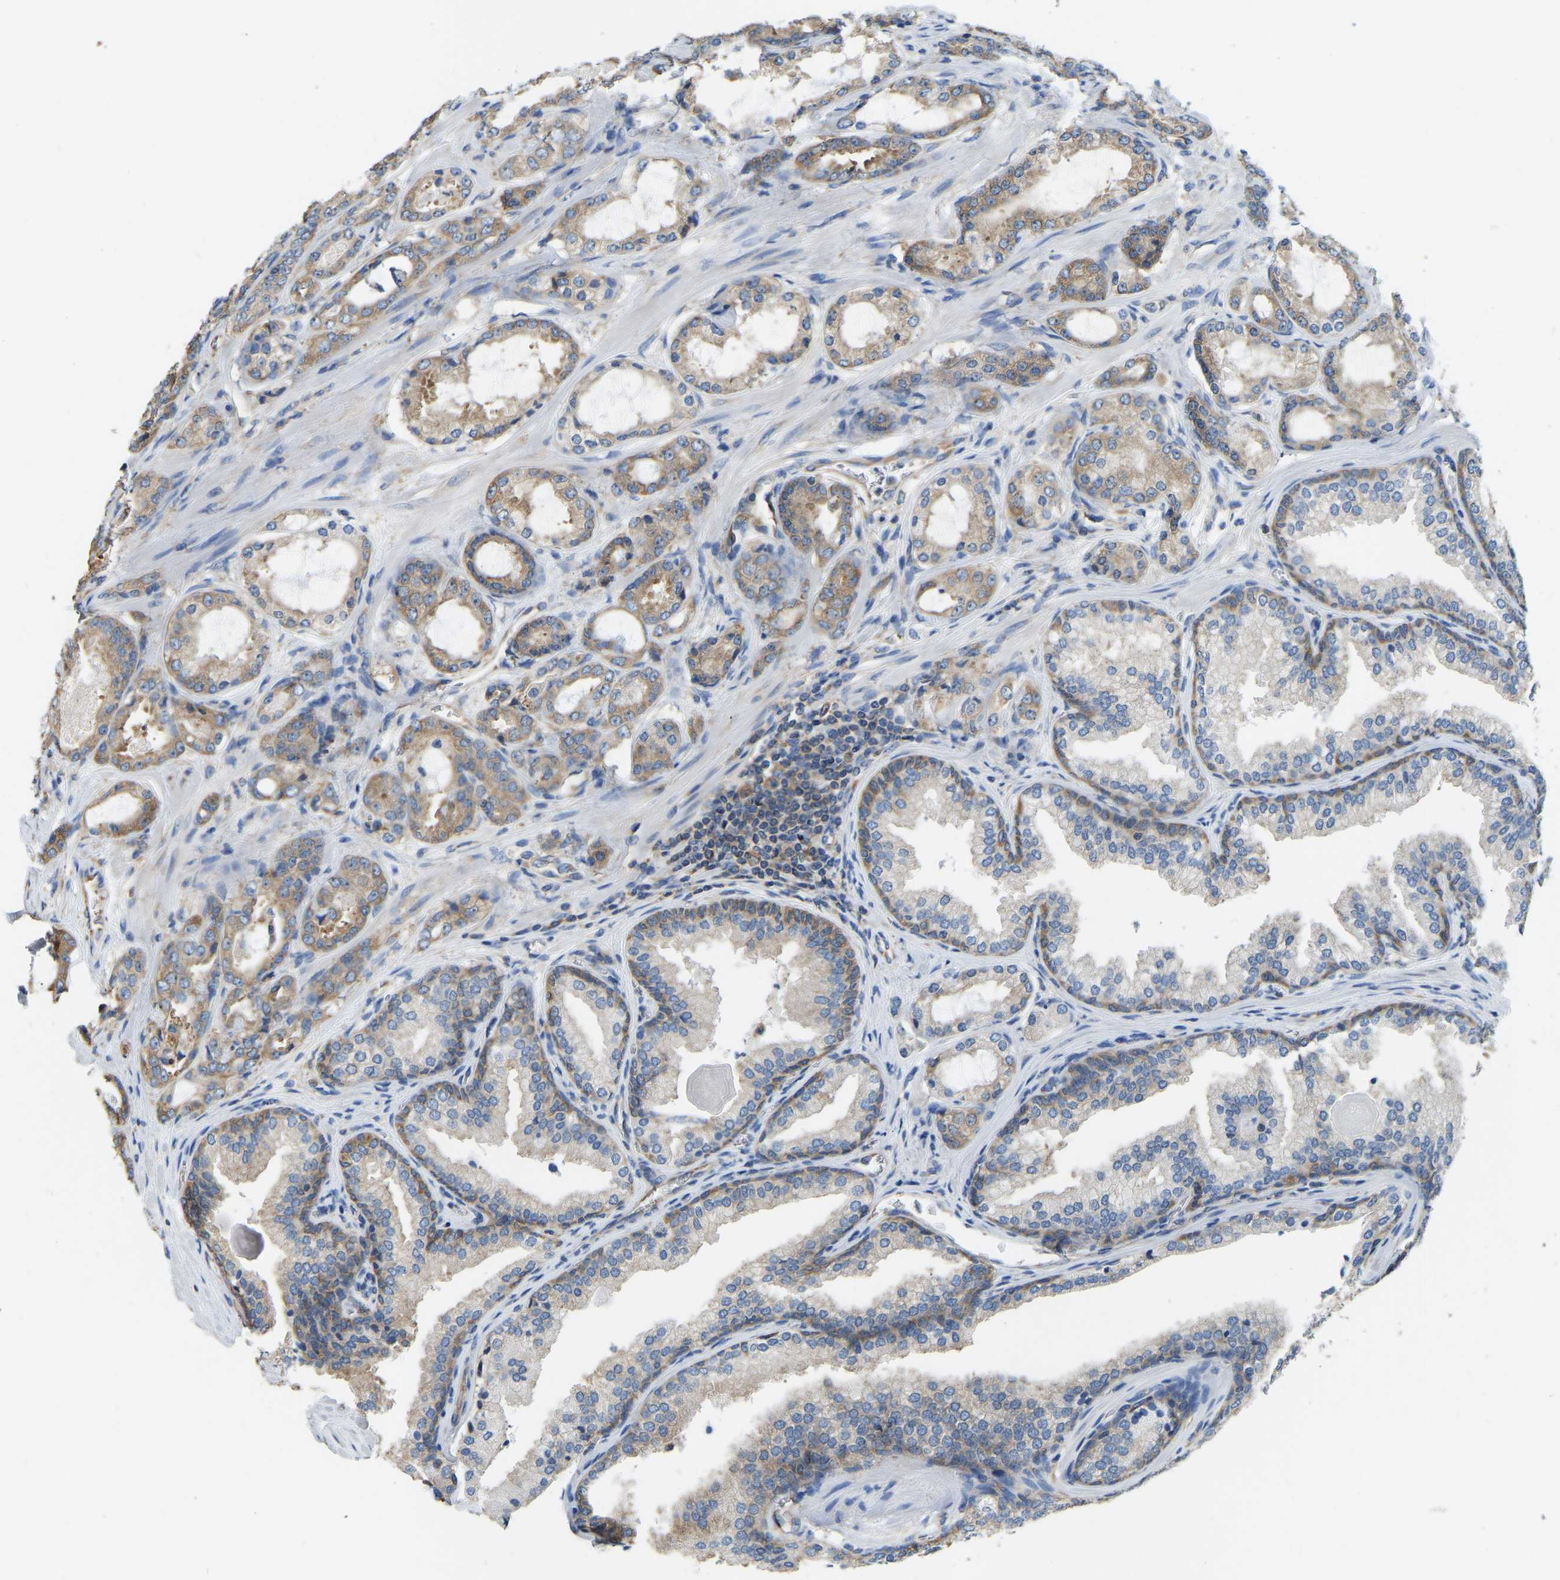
{"staining": {"intensity": "moderate", "quantity": ">75%", "location": "cytoplasmic/membranous"}, "tissue": "prostate cancer", "cell_type": "Tumor cells", "image_type": "cancer", "snomed": [{"axis": "morphology", "description": "Adenocarcinoma, High grade"}, {"axis": "topography", "description": "Prostate"}], "caption": "A medium amount of moderate cytoplasmic/membranous expression is seen in about >75% of tumor cells in prostate adenocarcinoma (high-grade) tissue.", "gene": "RPS6KB2", "patient": {"sex": "male", "age": 65}}